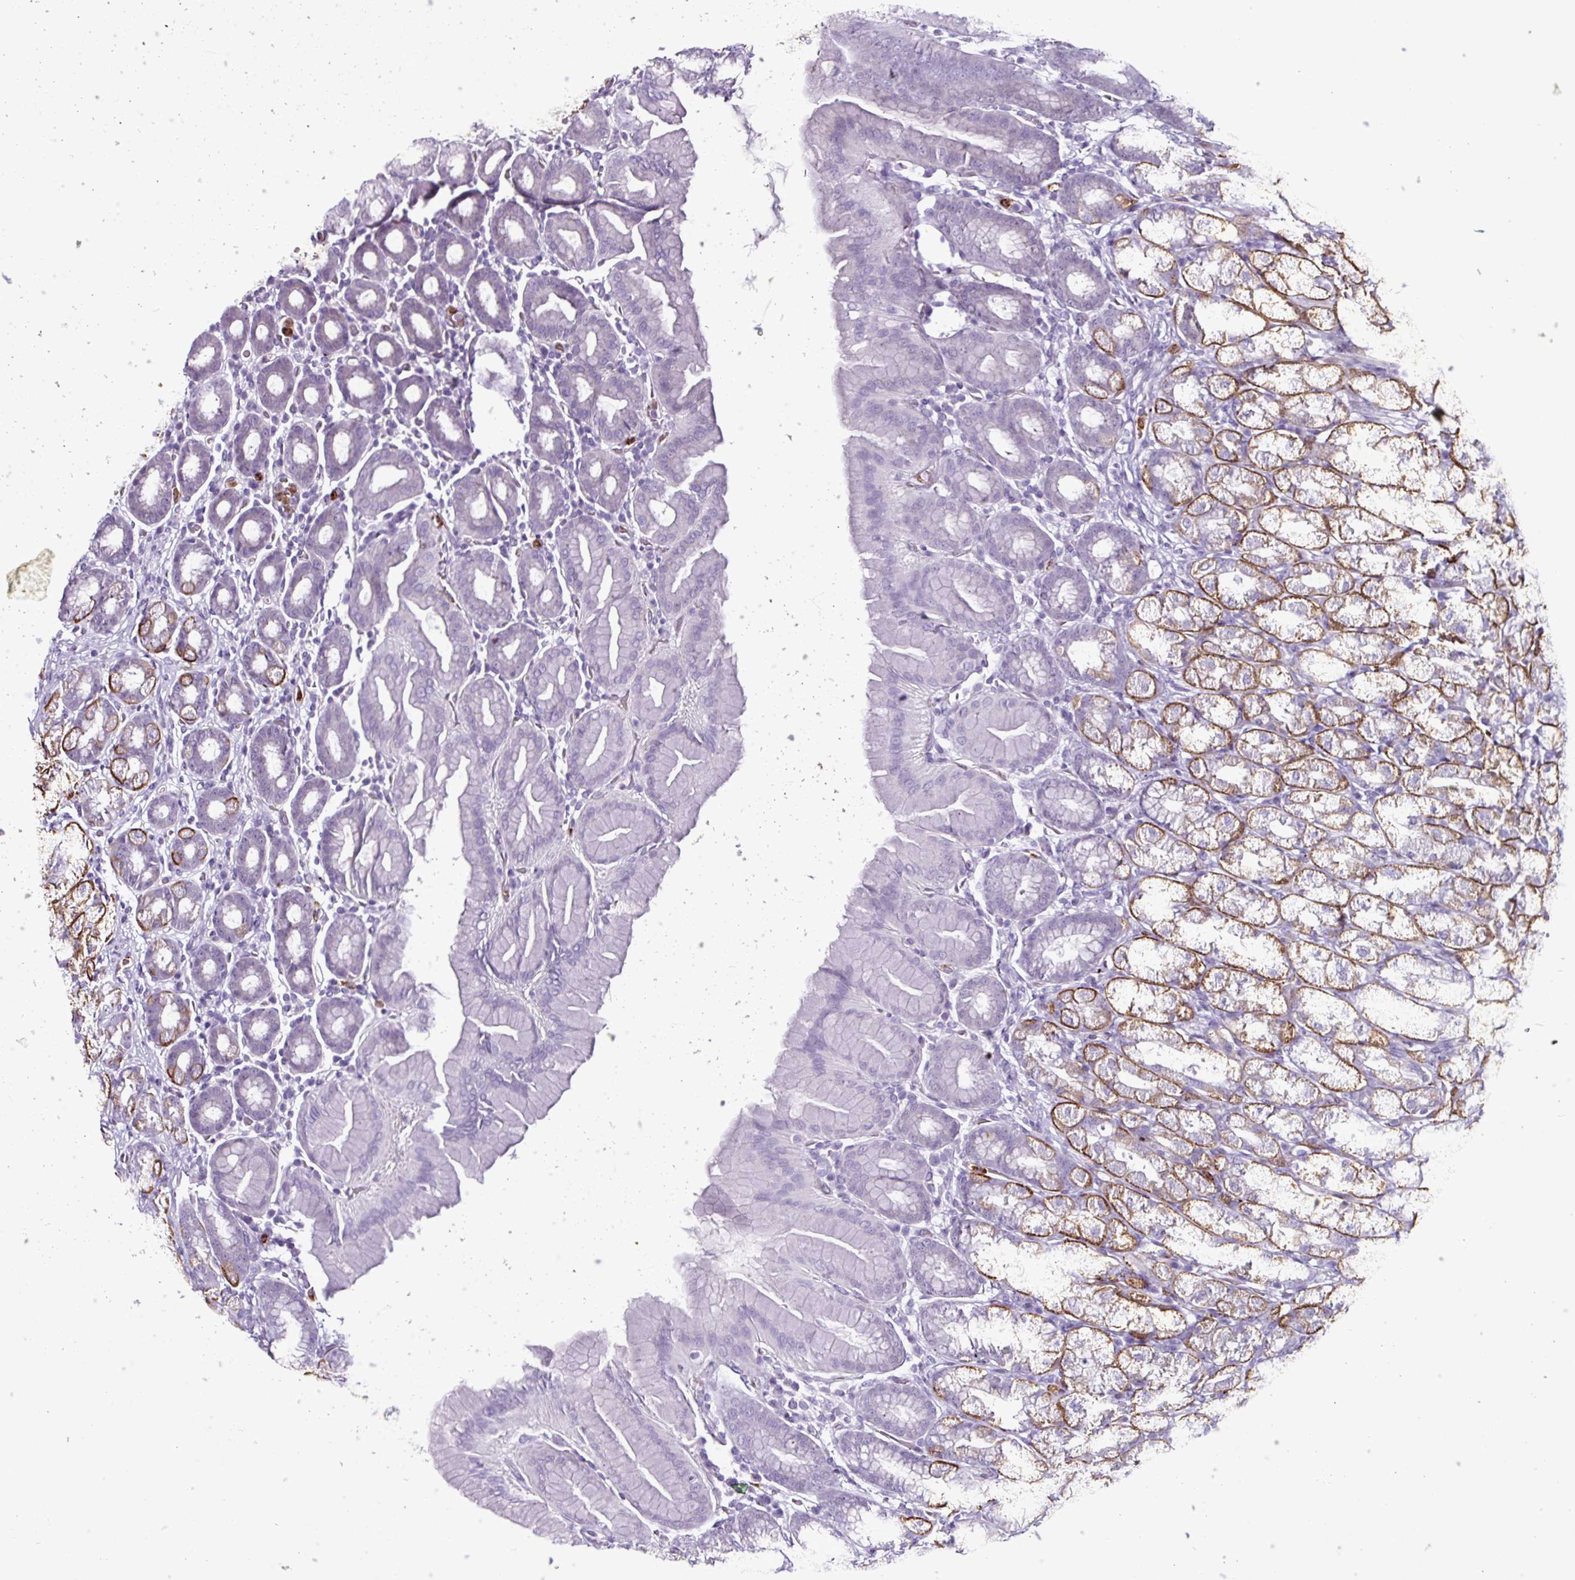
{"staining": {"intensity": "moderate", "quantity": "<25%", "location": "cytoplasmic/membranous"}, "tissue": "stomach", "cell_type": "Glandular cells", "image_type": "normal", "snomed": [{"axis": "morphology", "description": "Normal tissue, NOS"}, {"axis": "topography", "description": "Stomach, upper"}, {"axis": "topography", "description": "Stomach"}], "caption": "A micrograph showing moderate cytoplasmic/membranous staining in approximately <25% of glandular cells in unremarkable stomach, as visualized by brown immunohistochemical staining.", "gene": "TMEM178A", "patient": {"sex": "male", "age": 68}}